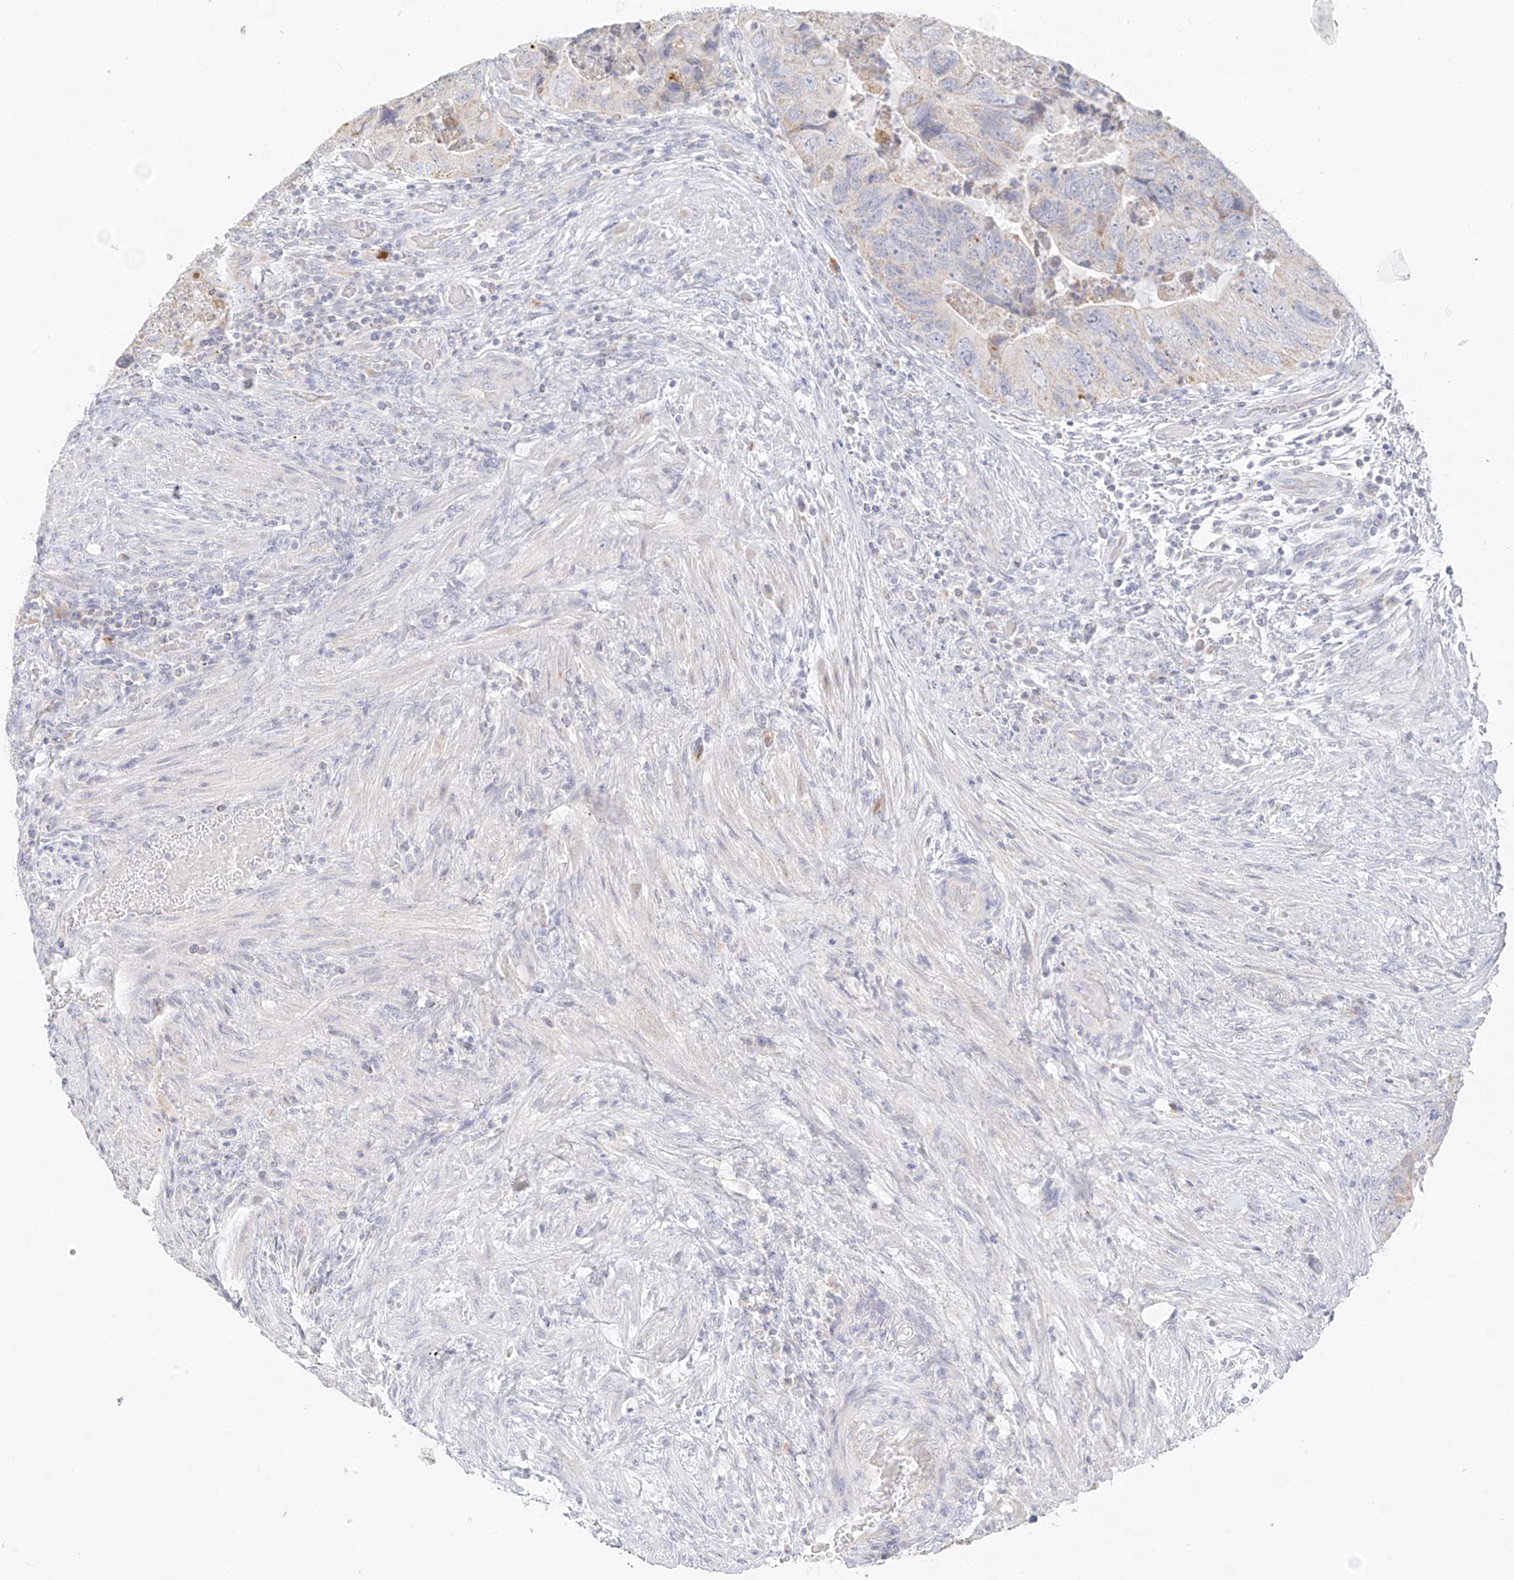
{"staining": {"intensity": "weak", "quantity": "<25%", "location": "cytoplasmic/membranous"}, "tissue": "colorectal cancer", "cell_type": "Tumor cells", "image_type": "cancer", "snomed": [{"axis": "morphology", "description": "Adenocarcinoma, NOS"}, {"axis": "topography", "description": "Rectum"}], "caption": "Protein analysis of colorectal cancer (adenocarcinoma) shows no significant expression in tumor cells. (DAB (3,3'-diaminobenzidine) immunohistochemistry (IHC) visualized using brightfield microscopy, high magnification).", "gene": "ZNF404", "patient": {"sex": "male", "age": 63}}